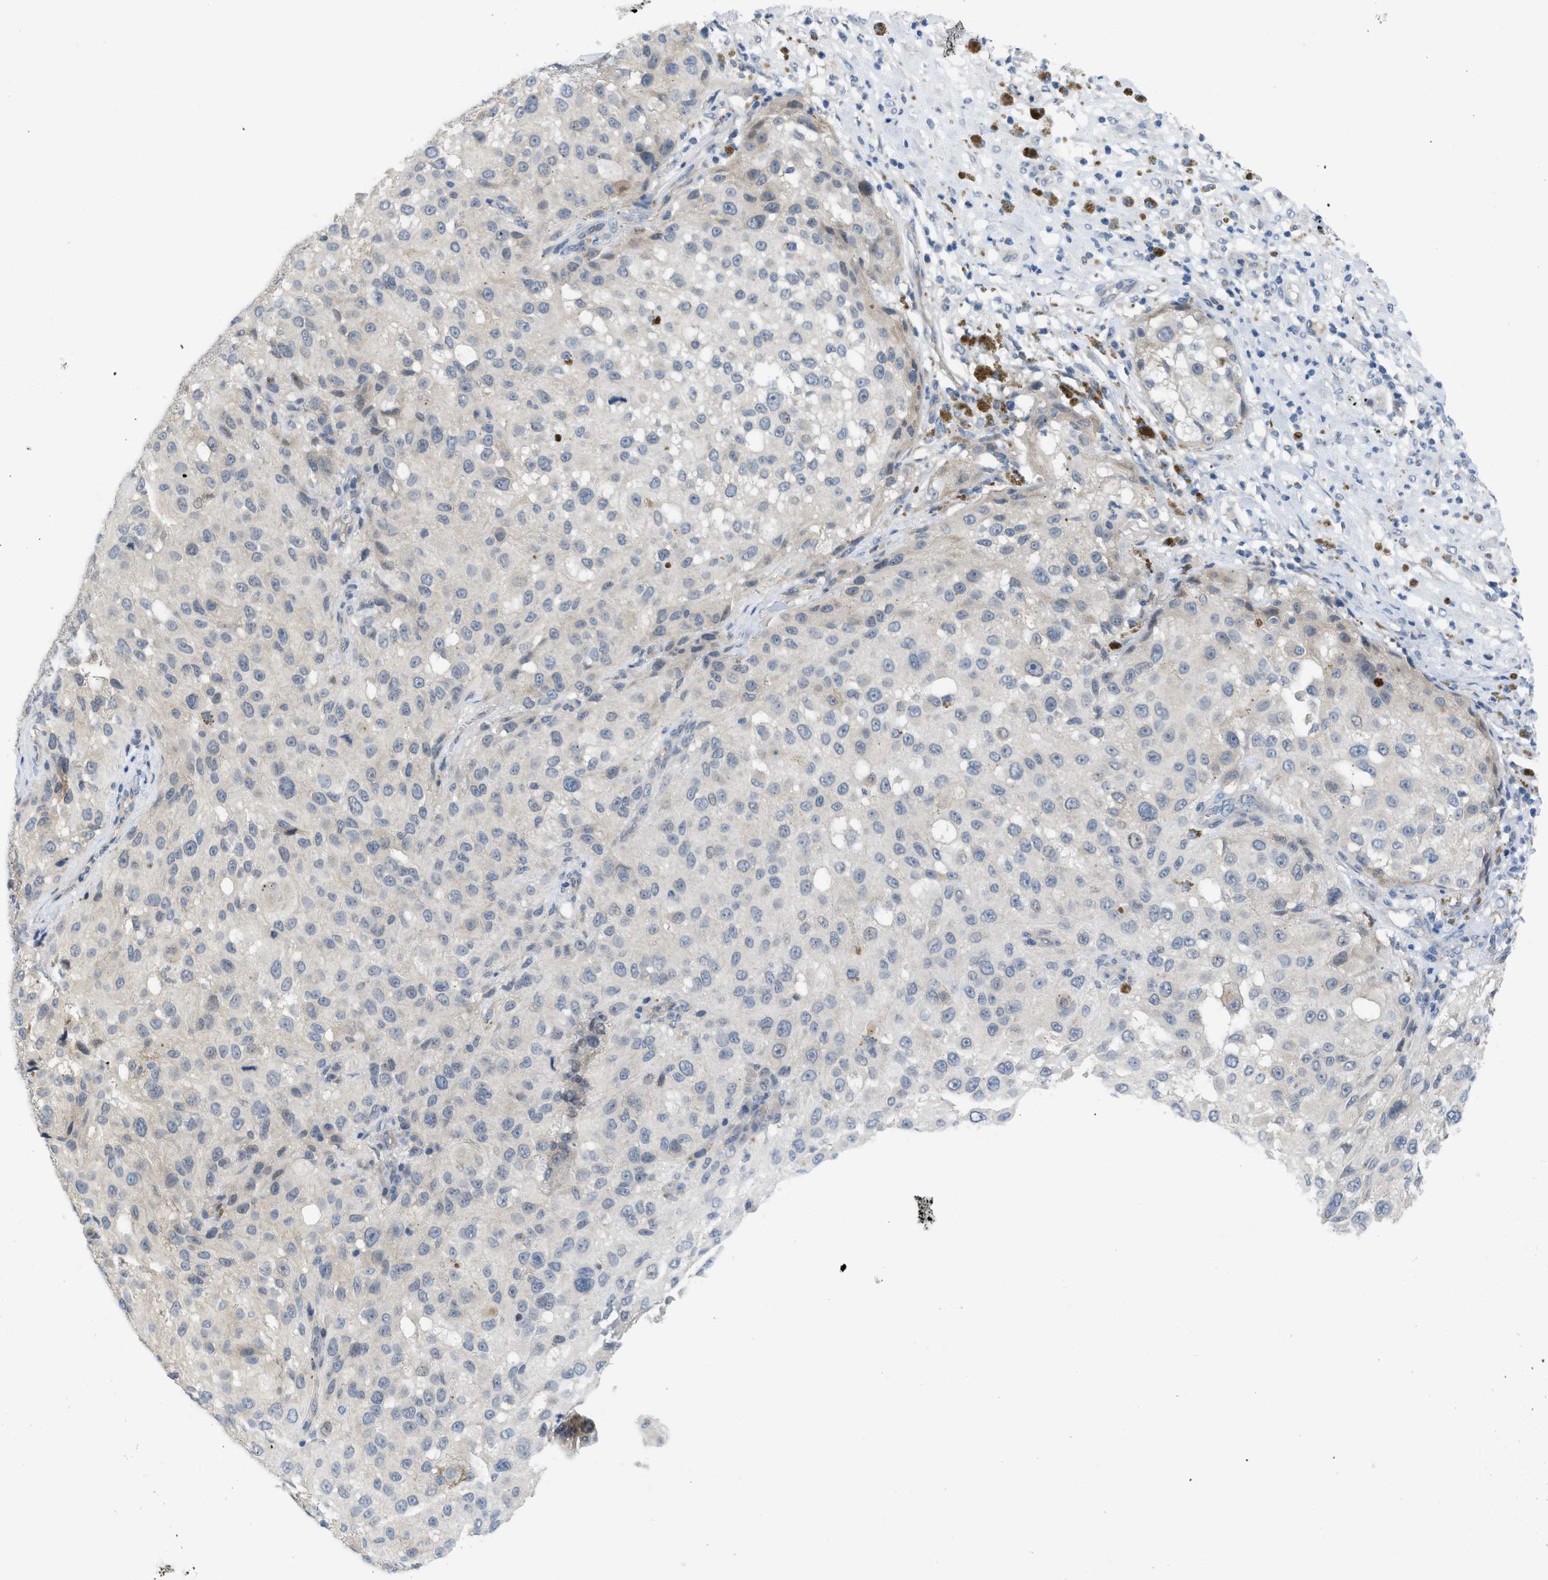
{"staining": {"intensity": "negative", "quantity": "none", "location": "none"}, "tissue": "melanoma", "cell_type": "Tumor cells", "image_type": "cancer", "snomed": [{"axis": "morphology", "description": "Necrosis, NOS"}, {"axis": "morphology", "description": "Malignant melanoma, NOS"}, {"axis": "topography", "description": "Skin"}], "caption": "Immunohistochemical staining of human malignant melanoma displays no significant positivity in tumor cells.", "gene": "TNFAIP1", "patient": {"sex": "female", "age": 87}}